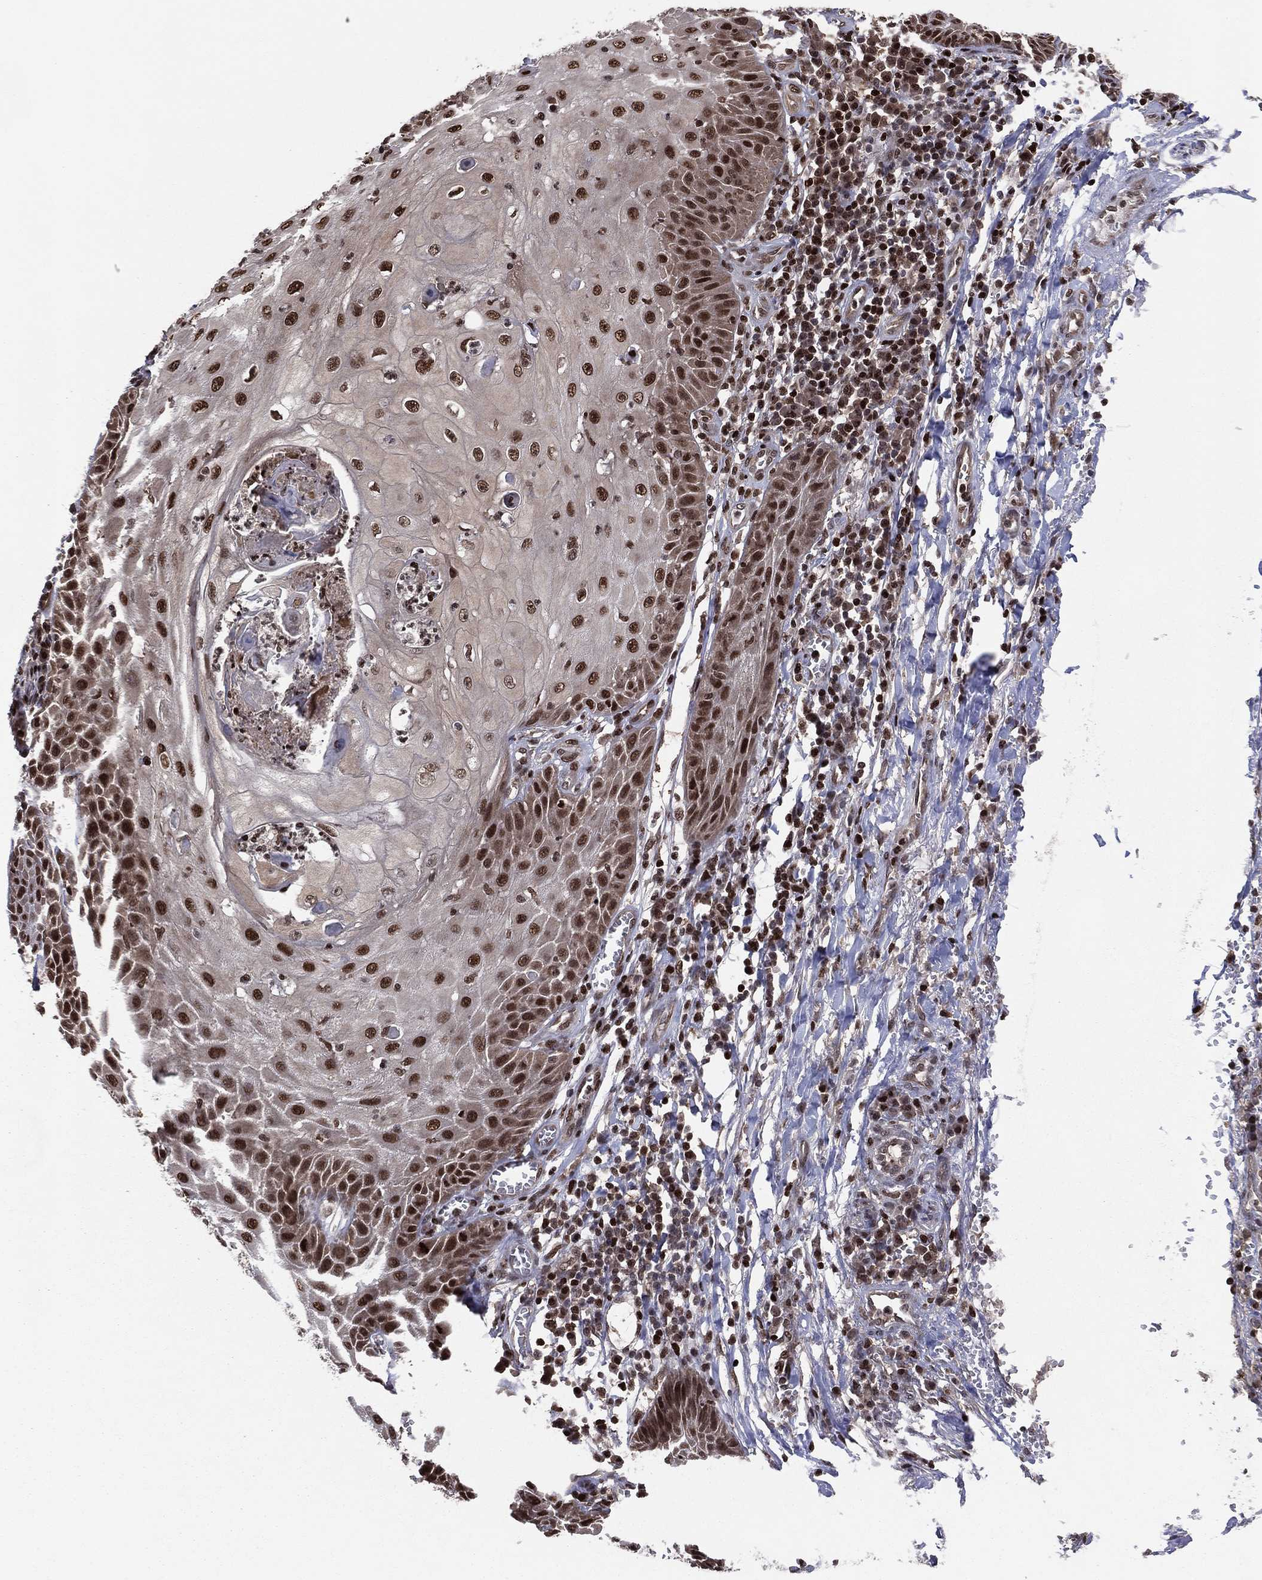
{"staining": {"intensity": "strong", "quantity": ">75%", "location": "nuclear"}, "tissue": "skin cancer", "cell_type": "Tumor cells", "image_type": "cancer", "snomed": [{"axis": "morphology", "description": "Squamous cell carcinoma, NOS"}, {"axis": "topography", "description": "Skin"}], "caption": "Human skin squamous cell carcinoma stained with a brown dye exhibits strong nuclear positive staining in about >75% of tumor cells.", "gene": "PSMA1", "patient": {"sex": "male", "age": 70}}